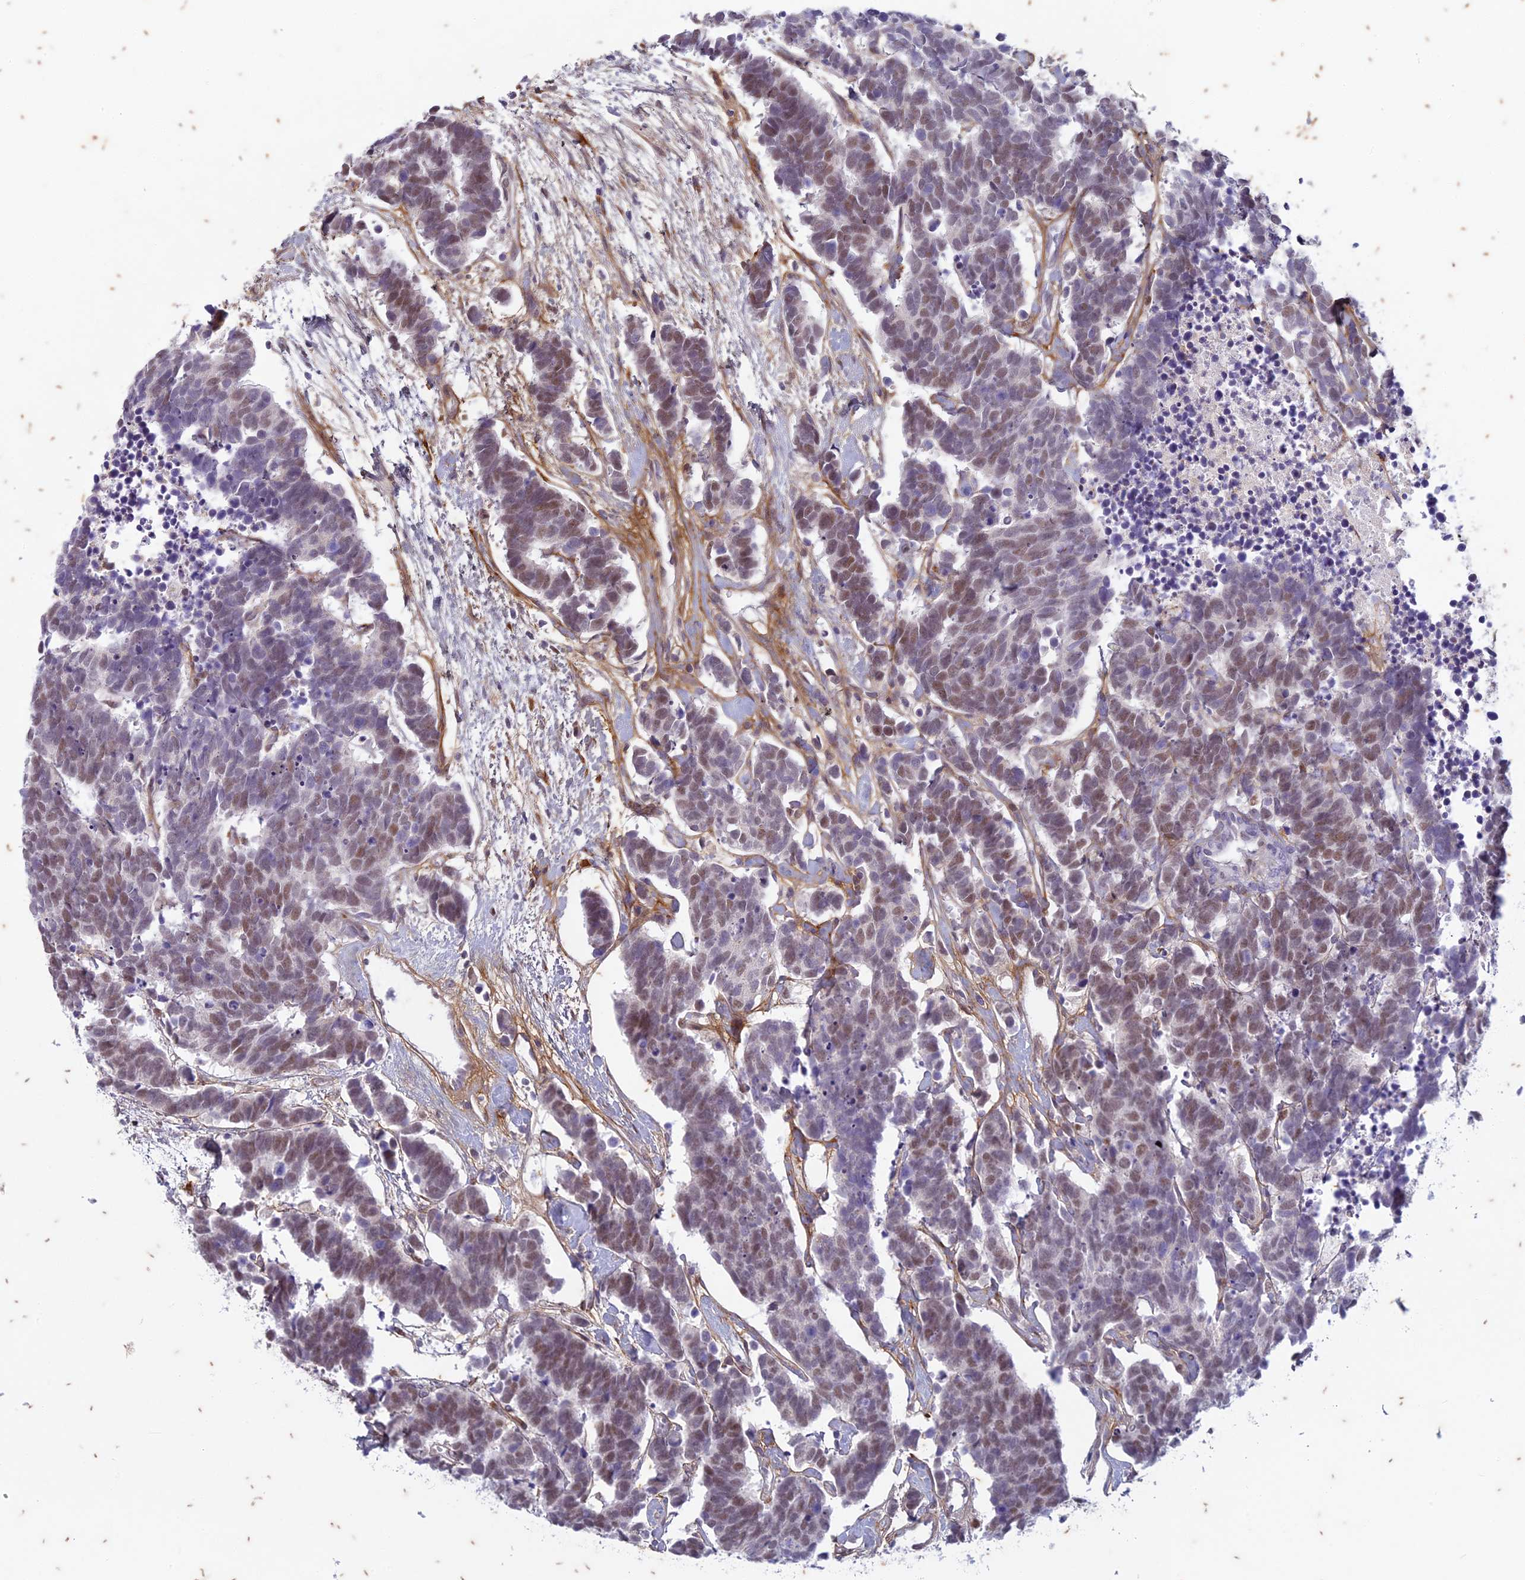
{"staining": {"intensity": "weak", "quantity": "25%-75%", "location": "nuclear"}, "tissue": "carcinoid", "cell_type": "Tumor cells", "image_type": "cancer", "snomed": [{"axis": "morphology", "description": "Carcinoma, NOS"}, {"axis": "morphology", "description": "Carcinoid, malignant, NOS"}, {"axis": "topography", "description": "Urinary bladder"}], "caption": "Immunohistochemistry photomicrograph of human malignant carcinoid stained for a protein (brown), which exhibits low levels of weak nuclear staining in approximately 25%-75% of tumor cells.", "gene": "PABPN1L", "patient": {"sex": "male", "age": 57}}